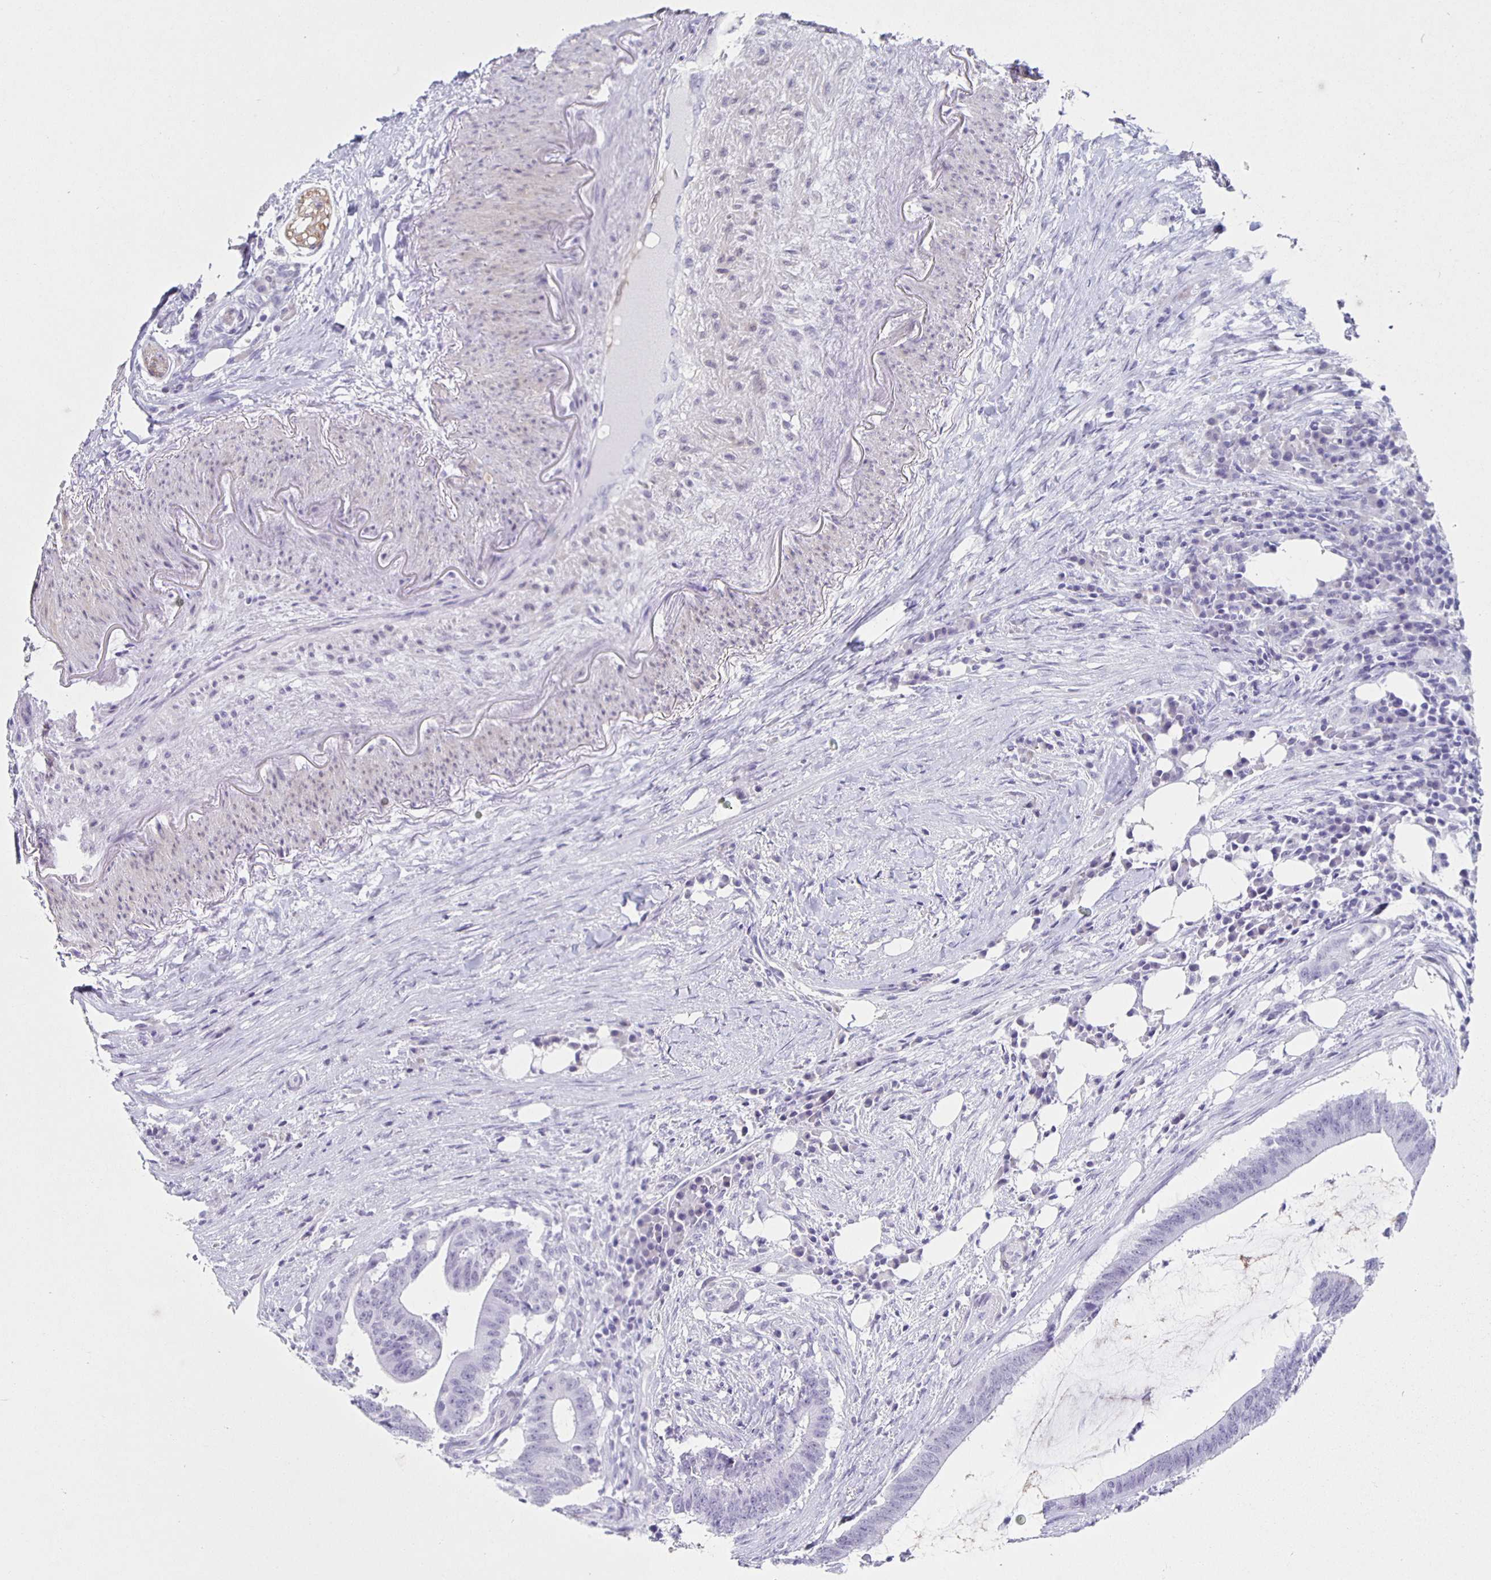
{"staining": {"intensity": "negative", "quantity": "none", "location": "none"}, "tissue": "colorectal cancer", "cell_type": "Tumor cells", "image_type": "cancer", "snomed": [{"axis": "morphology", "description": "Adenocarcinoma, NOS"}, {"axis": "topography", "description": "Colon"}], "caption": "This is an immunohistochemistry (IHC) micrograph of colorectal cancer (adenocarcinoma). There is no expression in tumor cells.", "gene": "TPPP", "patient": {"sex": "female", "age": 43}}